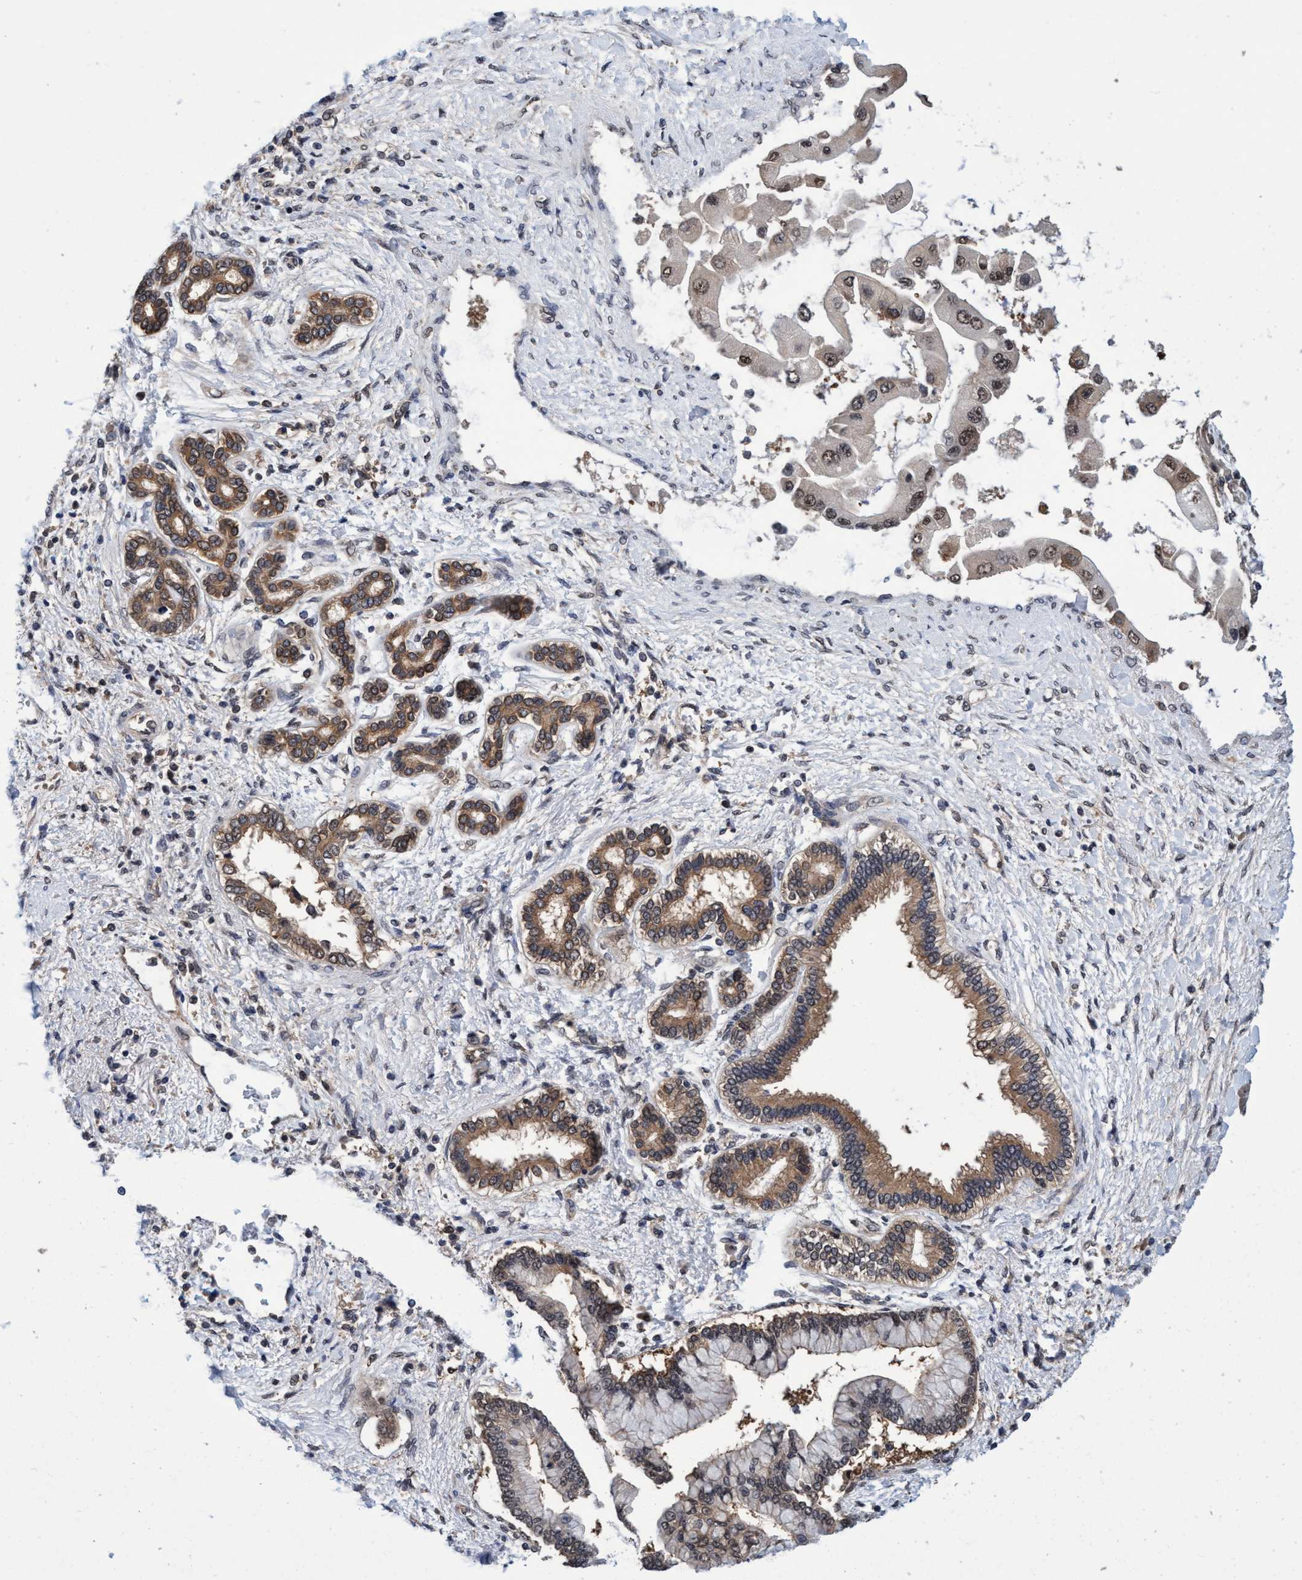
{"staining": {"intensity": "weak", "quantity": ">75%", "location": "cytoplasmic/membranous,nuclear"}, "tissue": "liver cancer", "cell_type": "Tumor cells", "image_type": "cancer", "snomed": [{"axis": "morphology", "description": "Cholangiocarcinoma"}, {"axis": "topography", "description": "Liver"}], "caption": "A histopathology image of liver cholangiocarcinoma stained for a protein shows weak cytoplasmic/membranous and nuclear brown staining in tumor cells.", "gene": "PSMD12", "patient": {"sex": "male", "age": 50}}